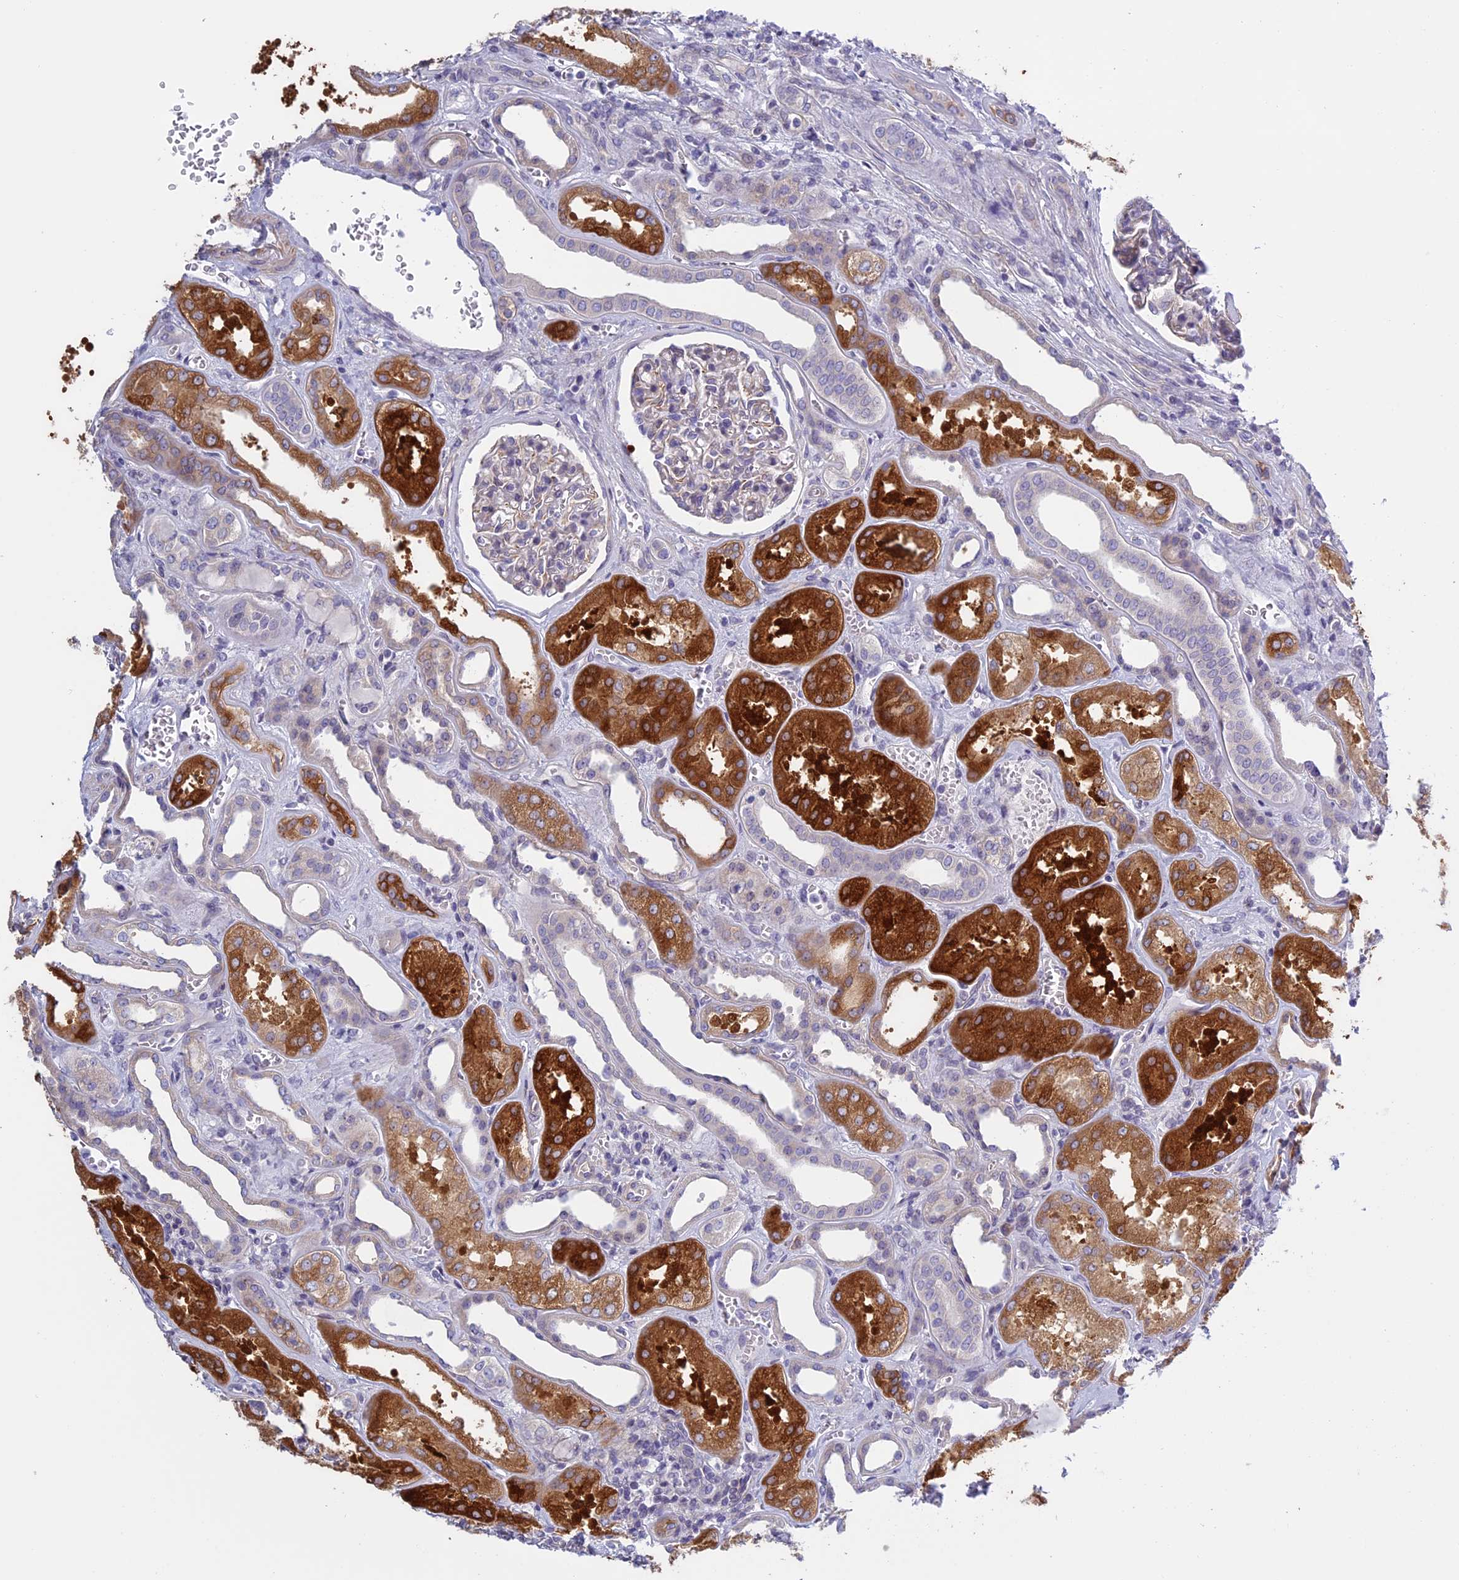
{"staining": {"intensity": "negative", "quantity": "none", "location": "none"}, "tissue": "kidney", "cell_type": "Cells in glomeruli", "image_type": "normal", "snomed": [{"axis": "morphology", "description": "Normal tissue, NOS"}, {"axis": "morphology", "description": "Adenocarcinoma, NOS"}, {"axis": "topography", "description": "Kidney"}], "caption": "Kidney was stained to show a protein in brown. There is no significant staining in cells in glomeruli. (Immunohistochemistry, brightfield microscopy, high magnification).", "gene": "BCL2L10", "patient": {"sex": "female", "age": 68}}